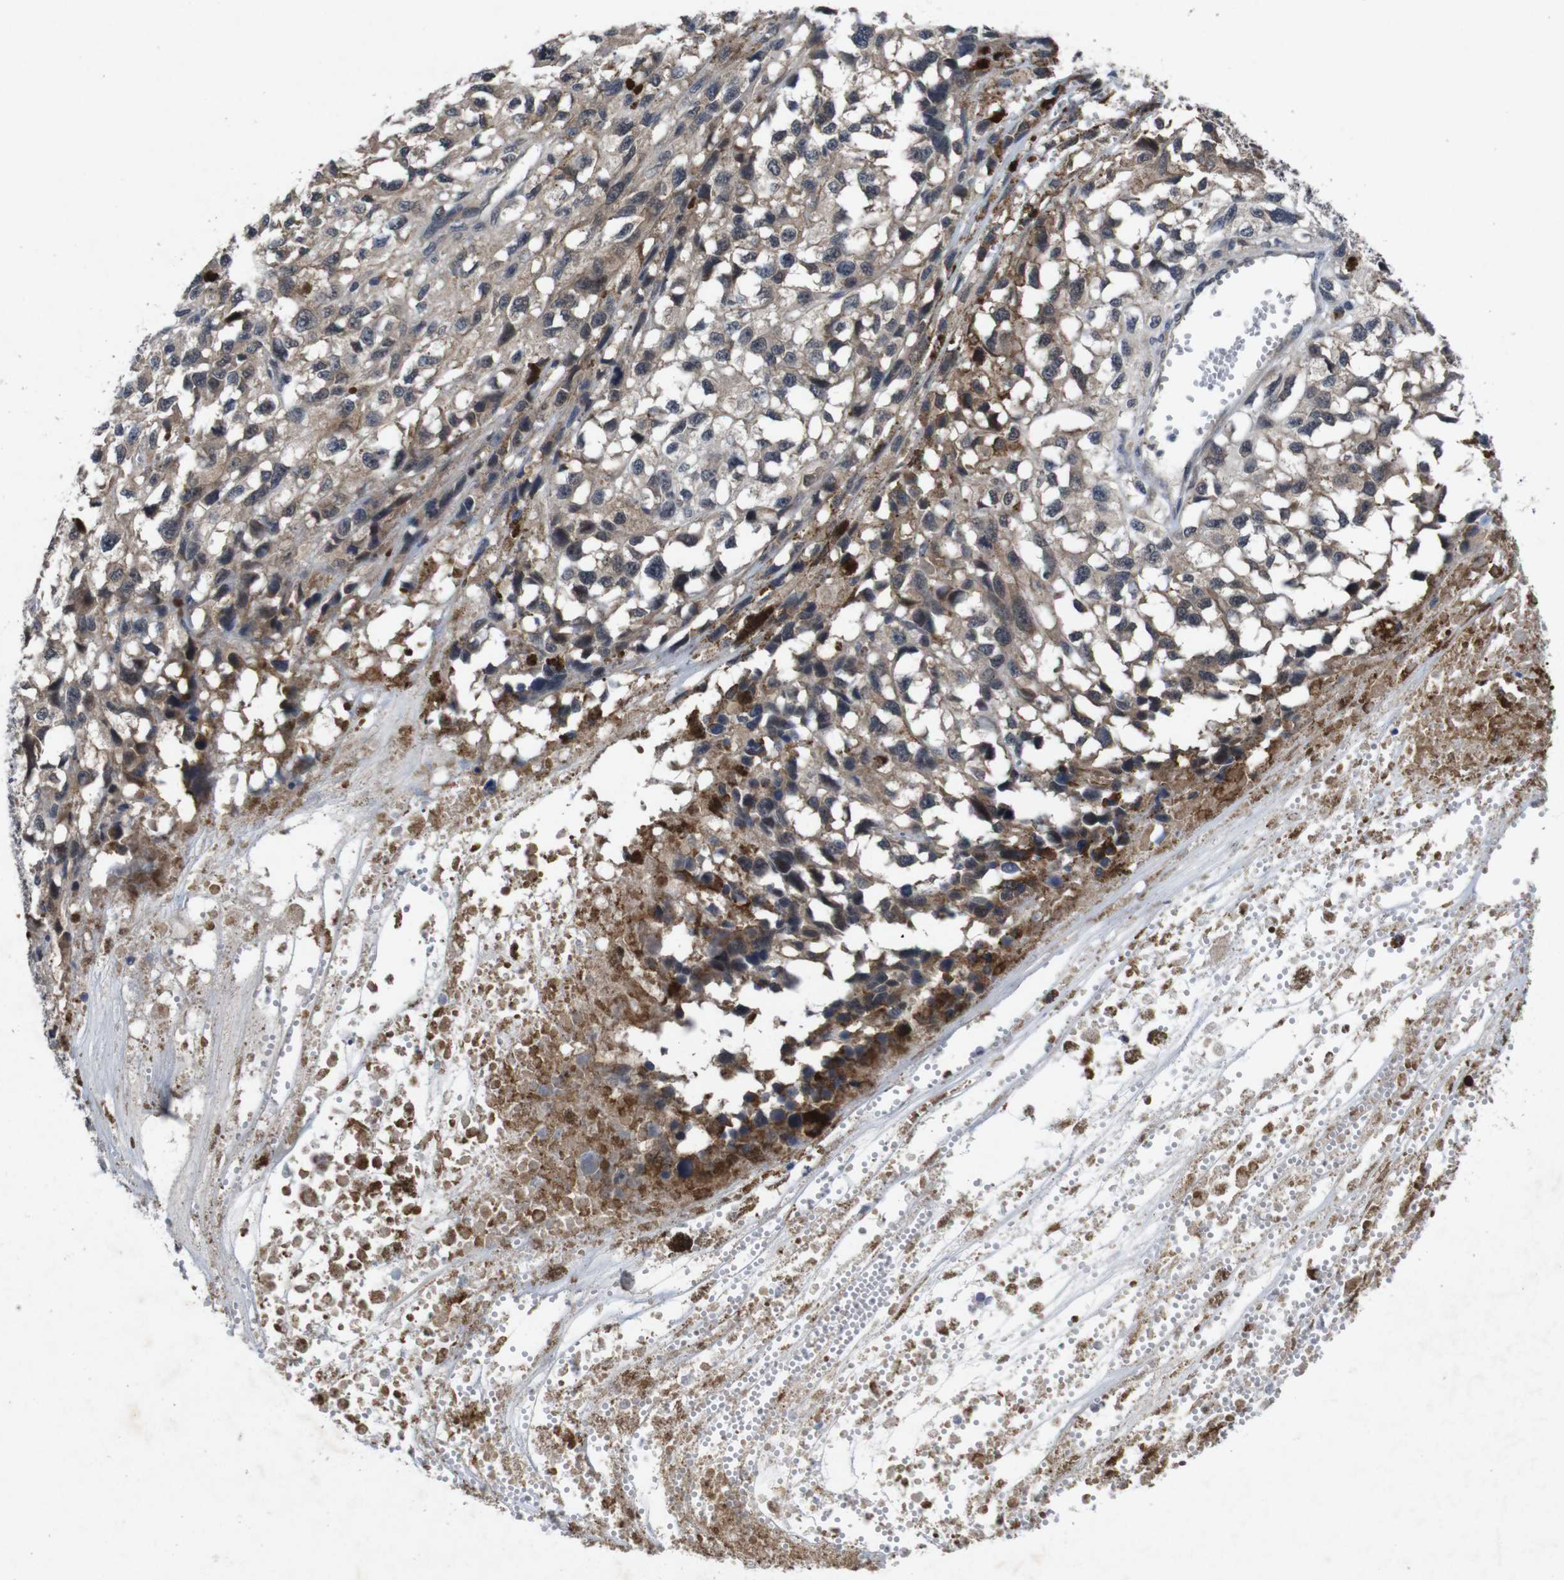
{"staining": {"intensity": "weak", "quantity": "25%-75%", "location": "cytoplasmic/membranous"}, "tissue": "melanoma", "cell_type": "Tumor cells", "image_type": "cancer", "snomed": [{"axis": "morphology", "description": "Malignant melanoma, Metastatic site"}, {"axis": "topography", "description": "Lymph node"}], "caption": "Immunohistochemistry of human melanoma displays low levels of weak cytoplasmic/membranous staining in about 25%-75% of tumor cells.", "gene": "AKT3", "patient": {"sex": "male", "age": 59}}